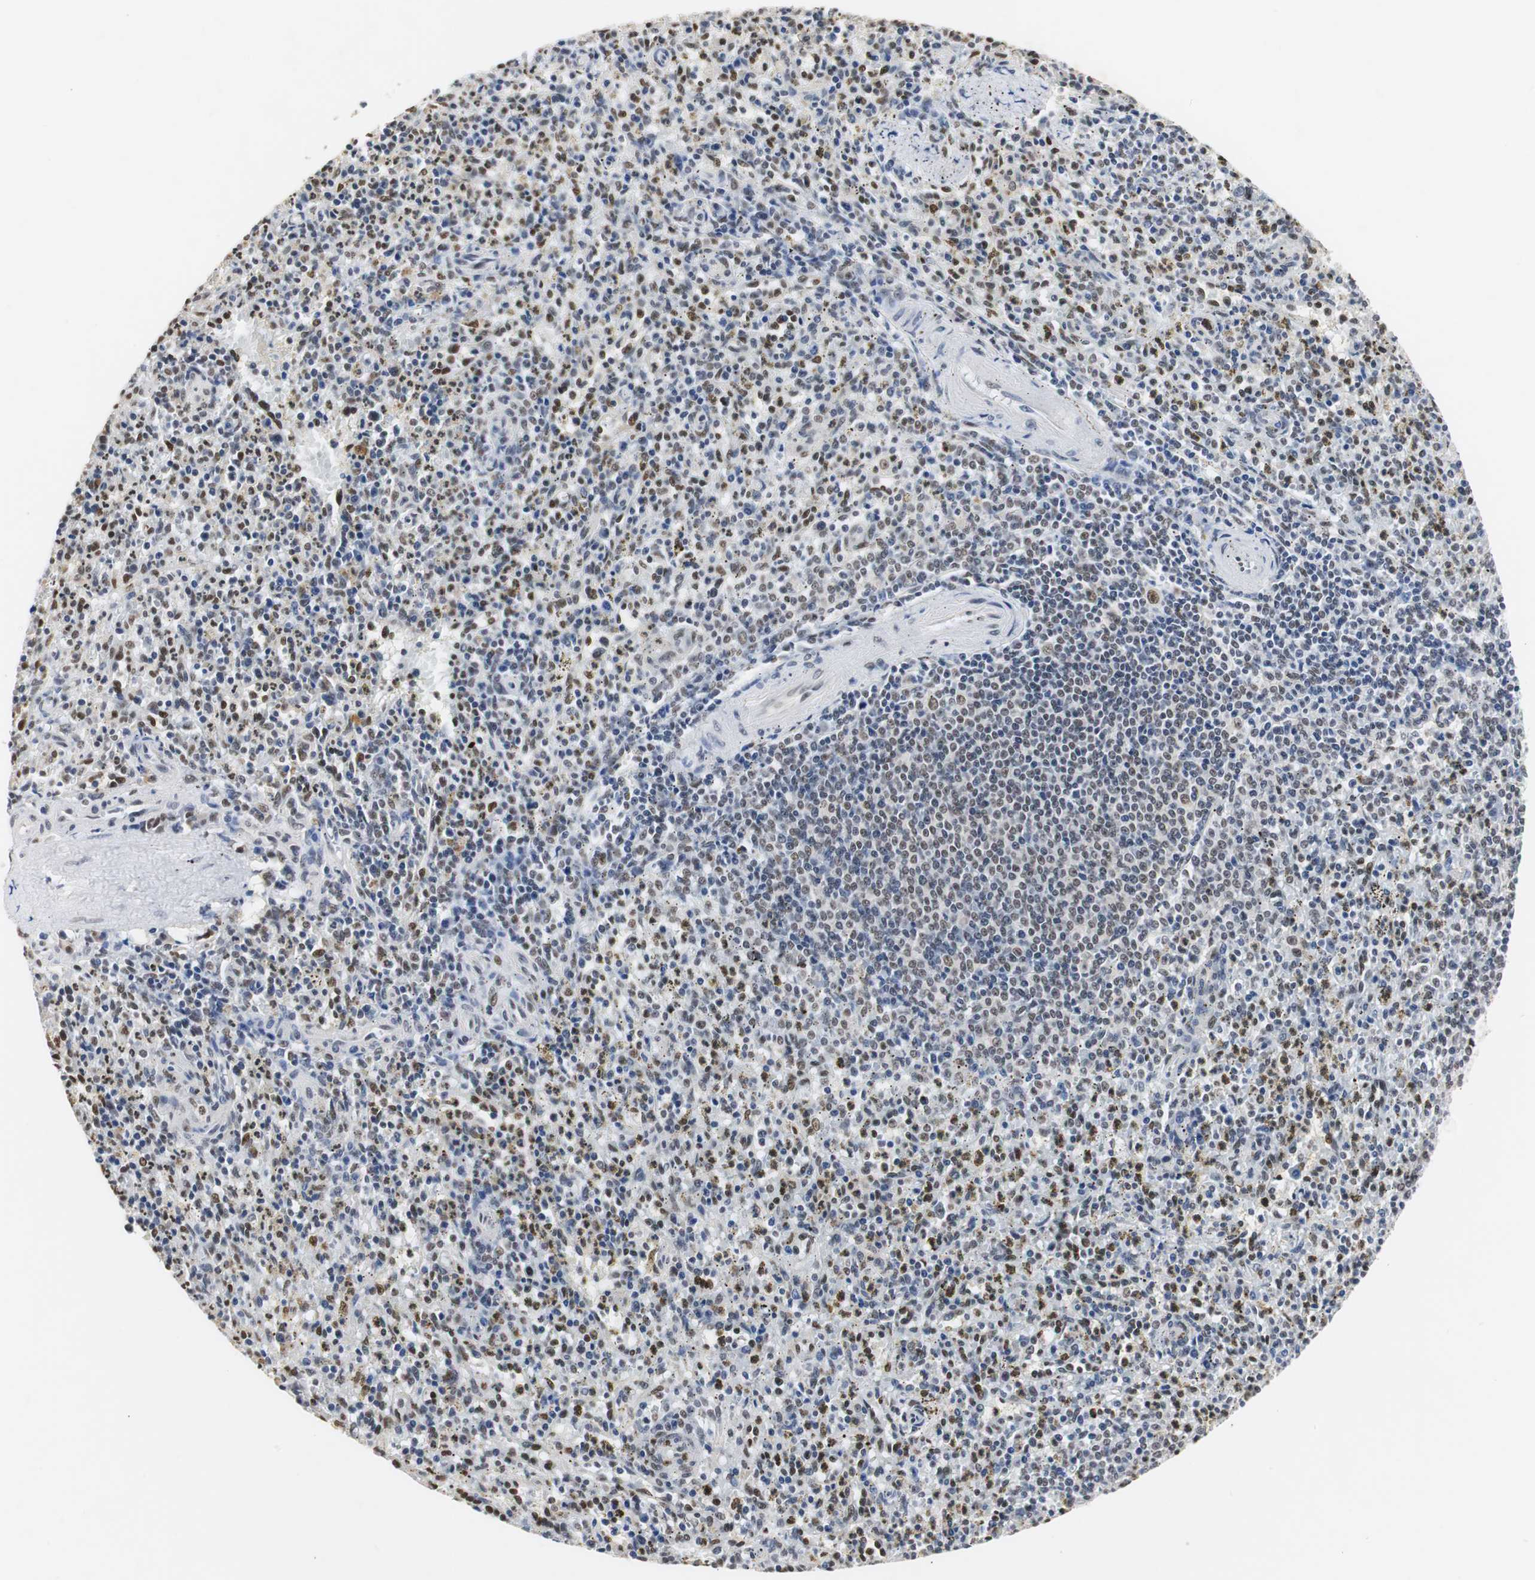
{"staining": {"intensity": "strong", "quantity": "25%-75%", "location": "nuclear"}, "tissue": "spleen", "cell_type": "Cells in red pulp", "image_type": "normal", "snomed": [{"axis": "morphology", "description": "Normal tissue, NOS"}, {"axis": "topography", "description": "Spleen"}], "caption": "Strong nuclear expression is identified in approximately 25%-75% of cells in red pulp in unremarkable spleen. (Stains: DAB in brown, nuclei in blue, Microscopy: brightfield microscopy at high magnification).", "gene": "ZFC3H1", "patient": {"sex": "male", "age": 72}}